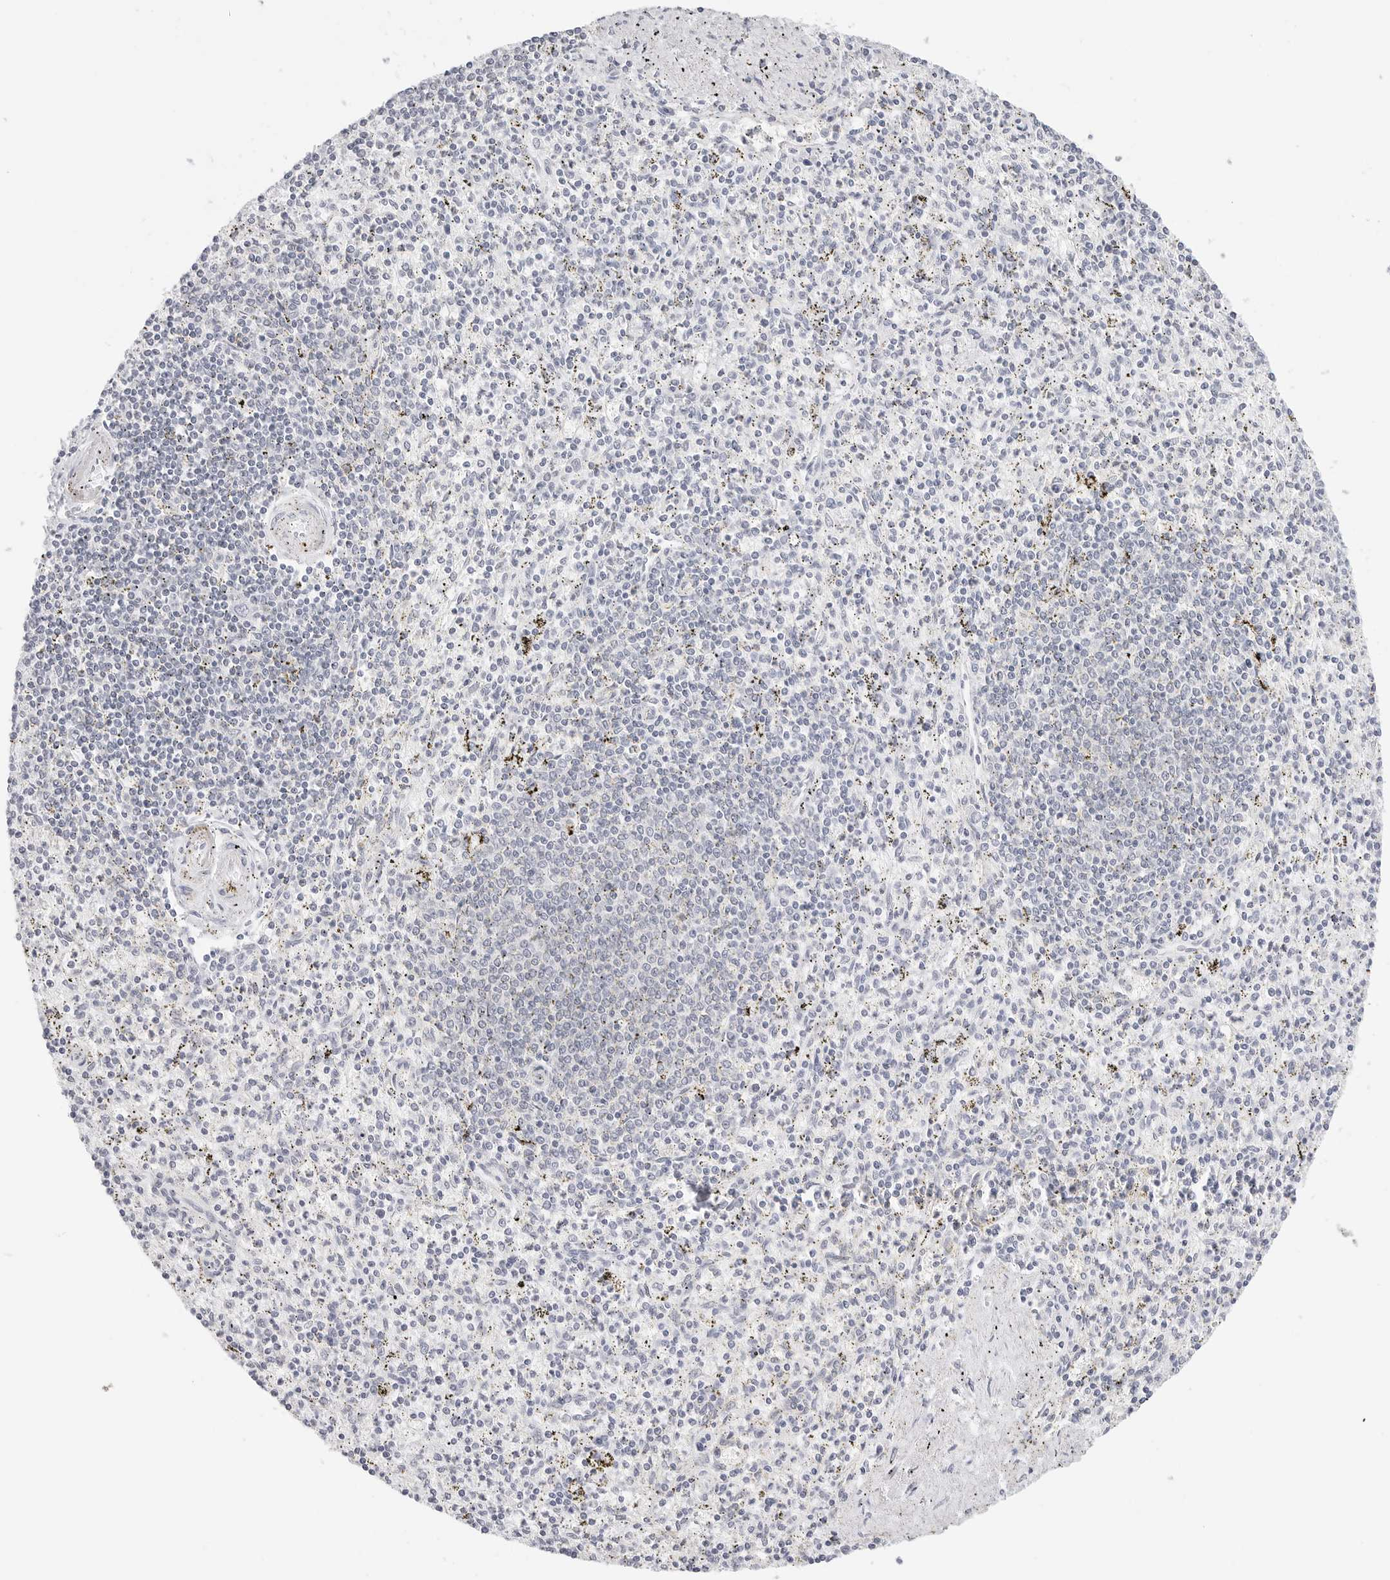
{"staining": {"intensity": "negative", "quantity": "none", "location": "none"}, "tissue": "spleen", "cell_type": "Cells in red pulp", "image_type": "normal", "snomed": [{"axis": "morphology", "description": "Normal tissue, NOS"}, {"axis": "topography", "description": "Spleen"}], "caption": "DAB (3,3'-diaminobenzidine) immunohistochemical staining of benign human spleen shows no significant positivity in cells in red pulp.", "gene": "HMGCS2", "patient": {"sex": "male", "age": 72}}